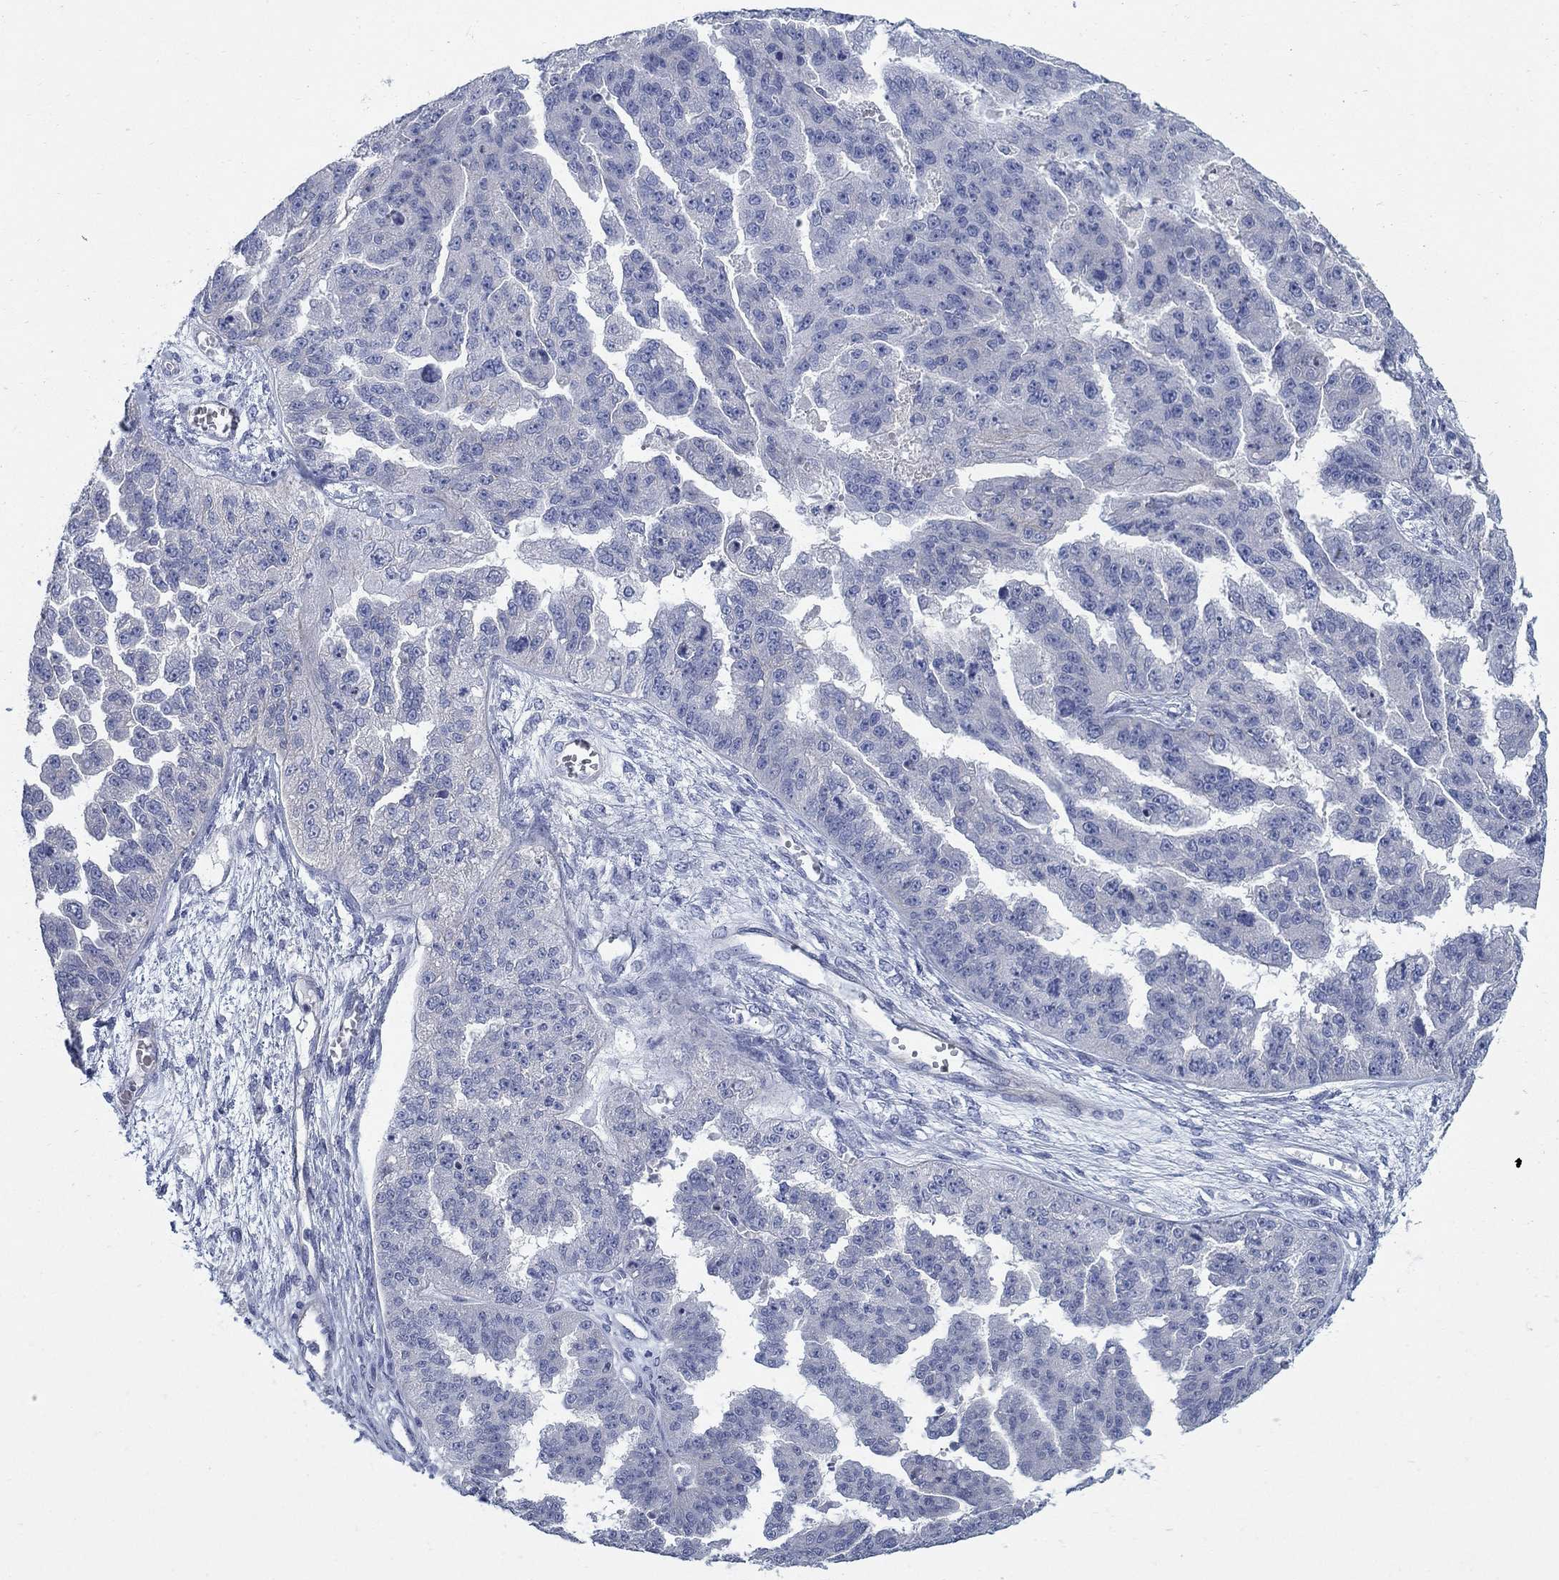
{"staining": {"intensity": "negative", "quantity": "none", "location": "none"}, "tissue": "ovarian cancer", "cell_type": "Tumor cells", "image_type": "cancer", "snomed": [{"axis": "morphology", "description": "Cystadenocarcinoma, serous, NOS"}, {"axis": "topography", "description": "Ovary"}], "caption": "Immunohistochemistry (IHC) image of human ovarian cancer (serous cystadenocarcinoma) stained for a protein (brown), which displays no positivity in tumor cells. (DAB (3,3'-diaminobenzidine) IHC visualized using brightfield microscopy, high magnification).", "gene": "DNER", "patient": {"sex": "female", "age": 58}}